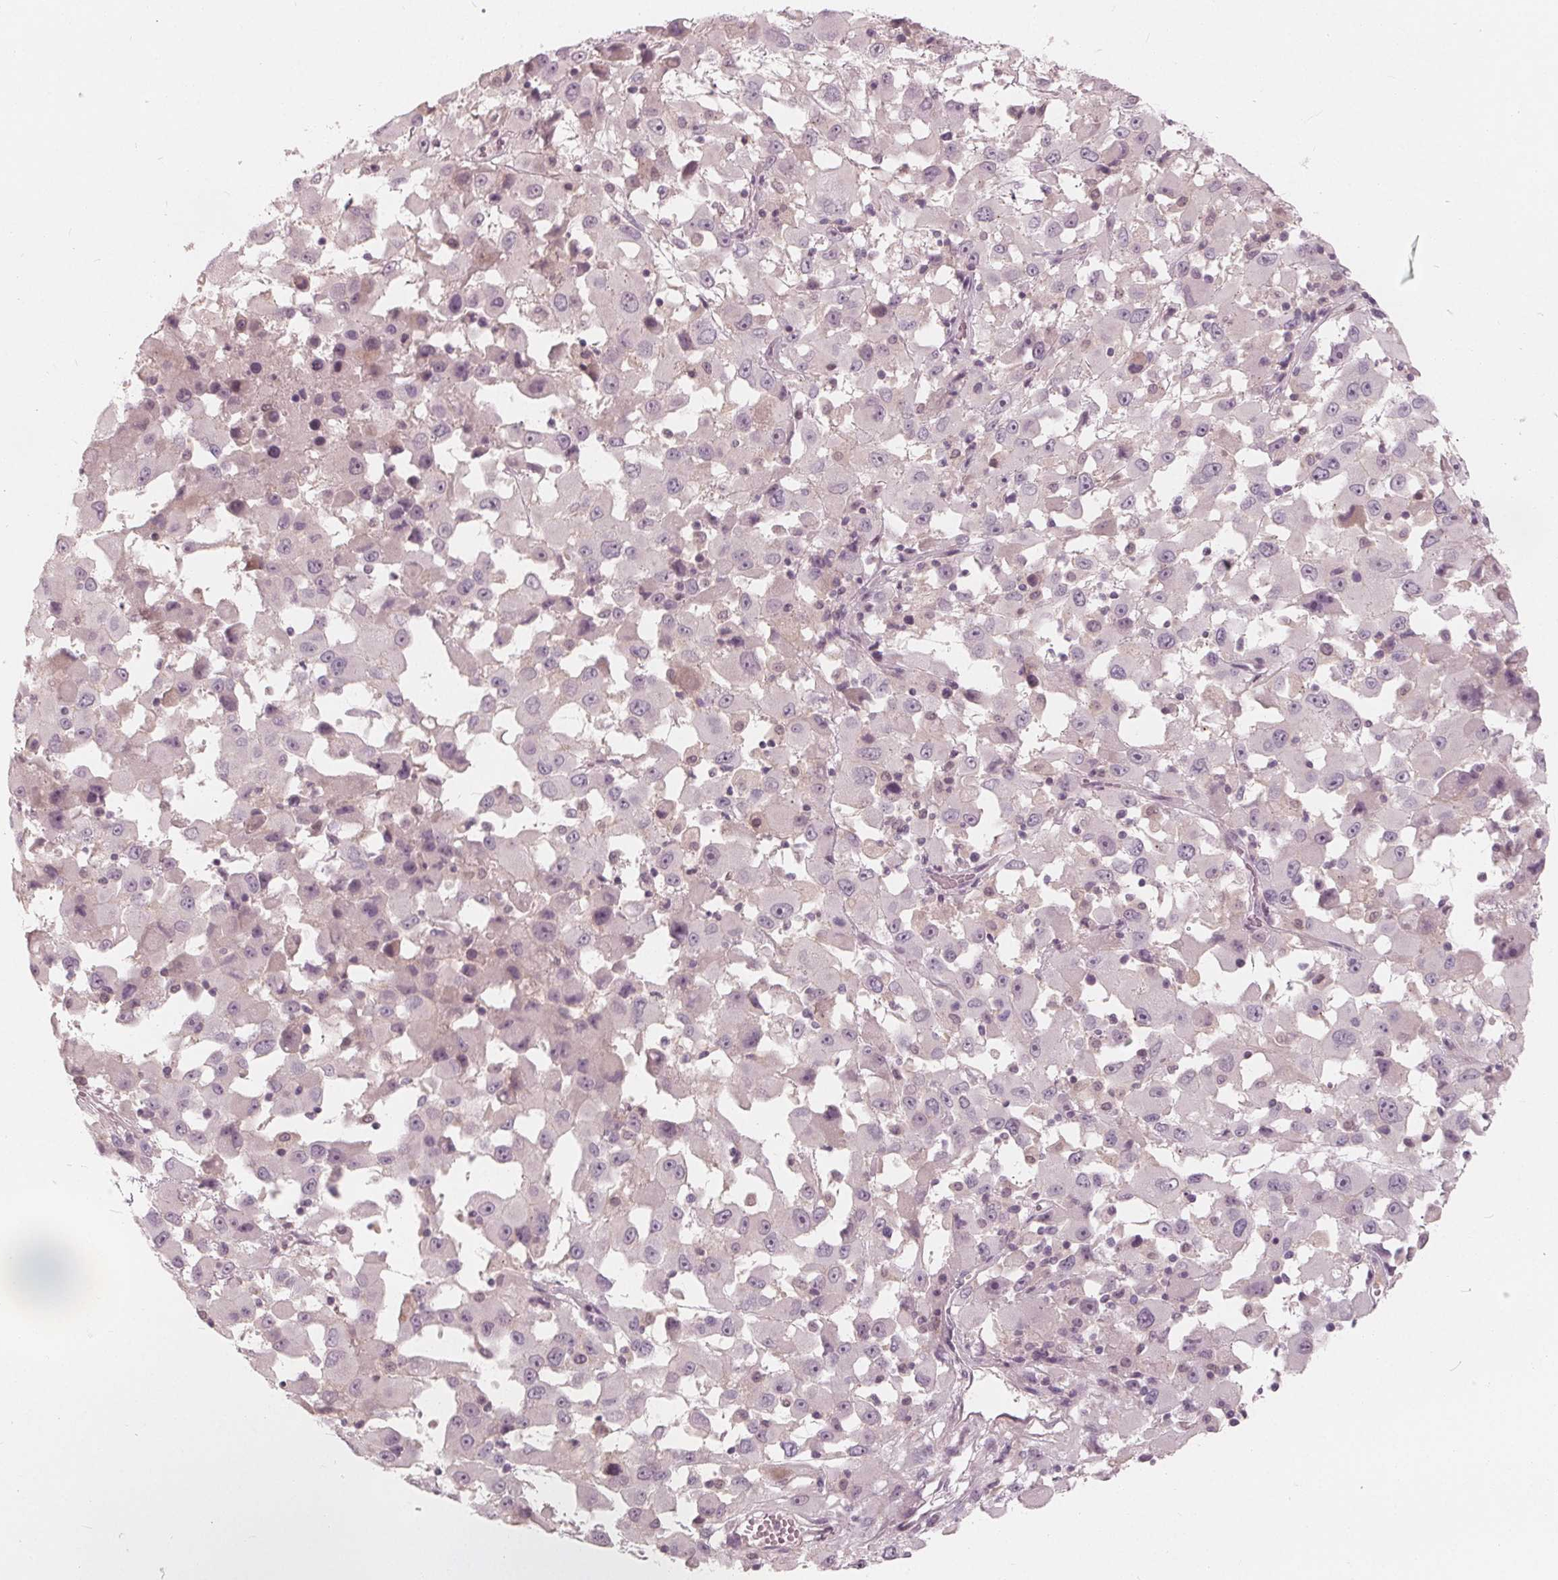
{"staining": {"intensity": "negative", "quantity": "none", "location": "none"}, "tissue": "melanoma", "cell_type": "Tumor cells", "image_type": "cancer", "snomed": [{"axis": "morphology", "description": "Malignant melanoma, Metastatic site"}, {"axis": "topography", "description": "Soft tissue"}], "caption": "Tumor cells are negative for brown protein staining in malignant melanoma (metastatic site).", "gene": "SAT2", "patient": {"sex": "male", "age": 50}}